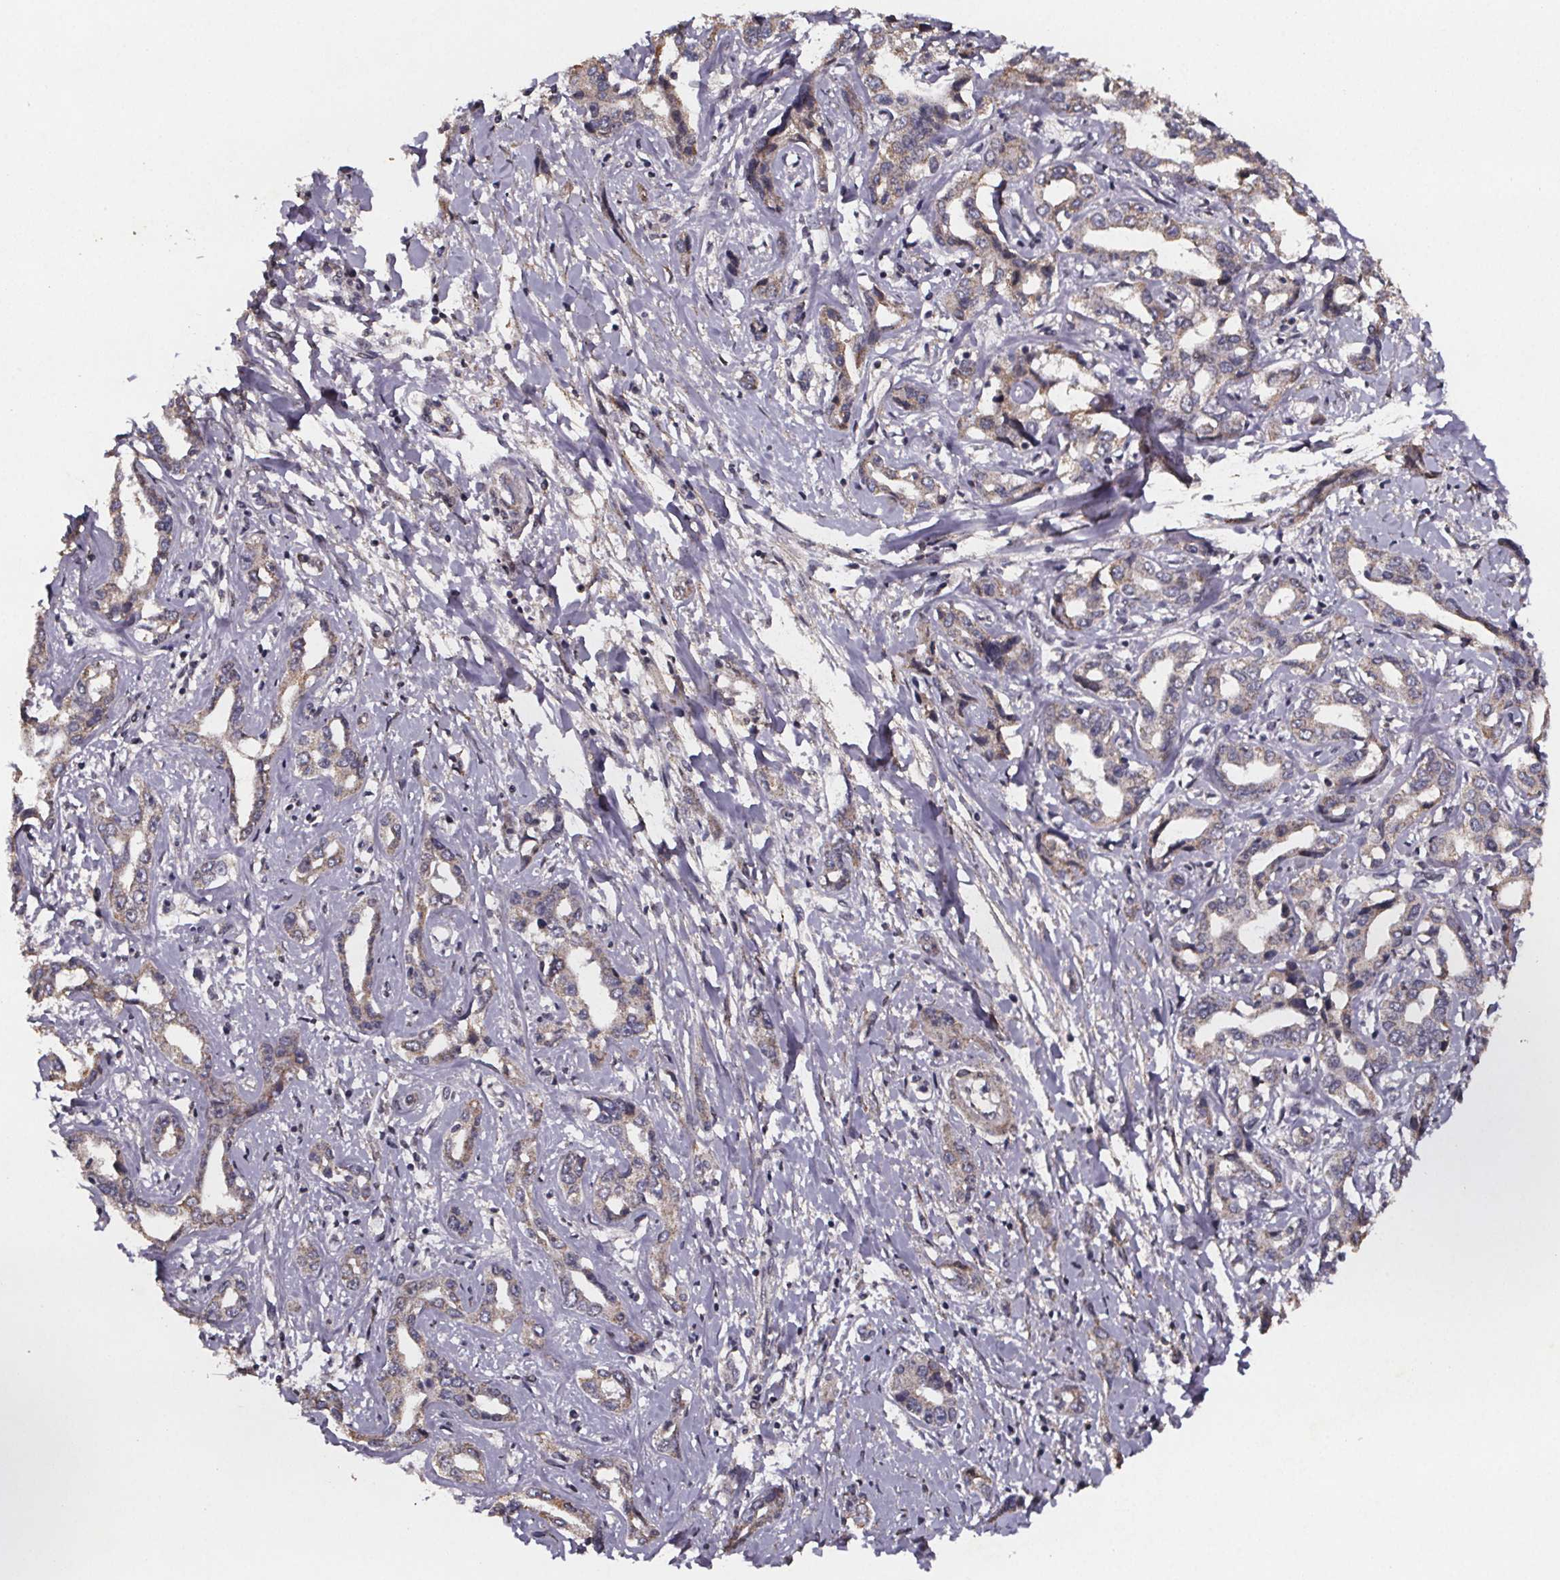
{"staining": {"intensity": "negative", "quantity": "none", "location": "none"}, "tissue": "liver cancer", "cell_type": "Tumor cells", "image_type": "cancer", "snomed": [{"axis": "morphology", "description": "Cholangiocarcinoma"}, {"axis": "topography", "description": "Liver"}], "caption": "An immunohistochemistry histopathology image of liver cholangiocarcinoma is shown. There is no staining in tumor cells of liver cholangiocarcinoma.", "gene": "PALLD", "patient": {"sex": "male", "age": 59}}